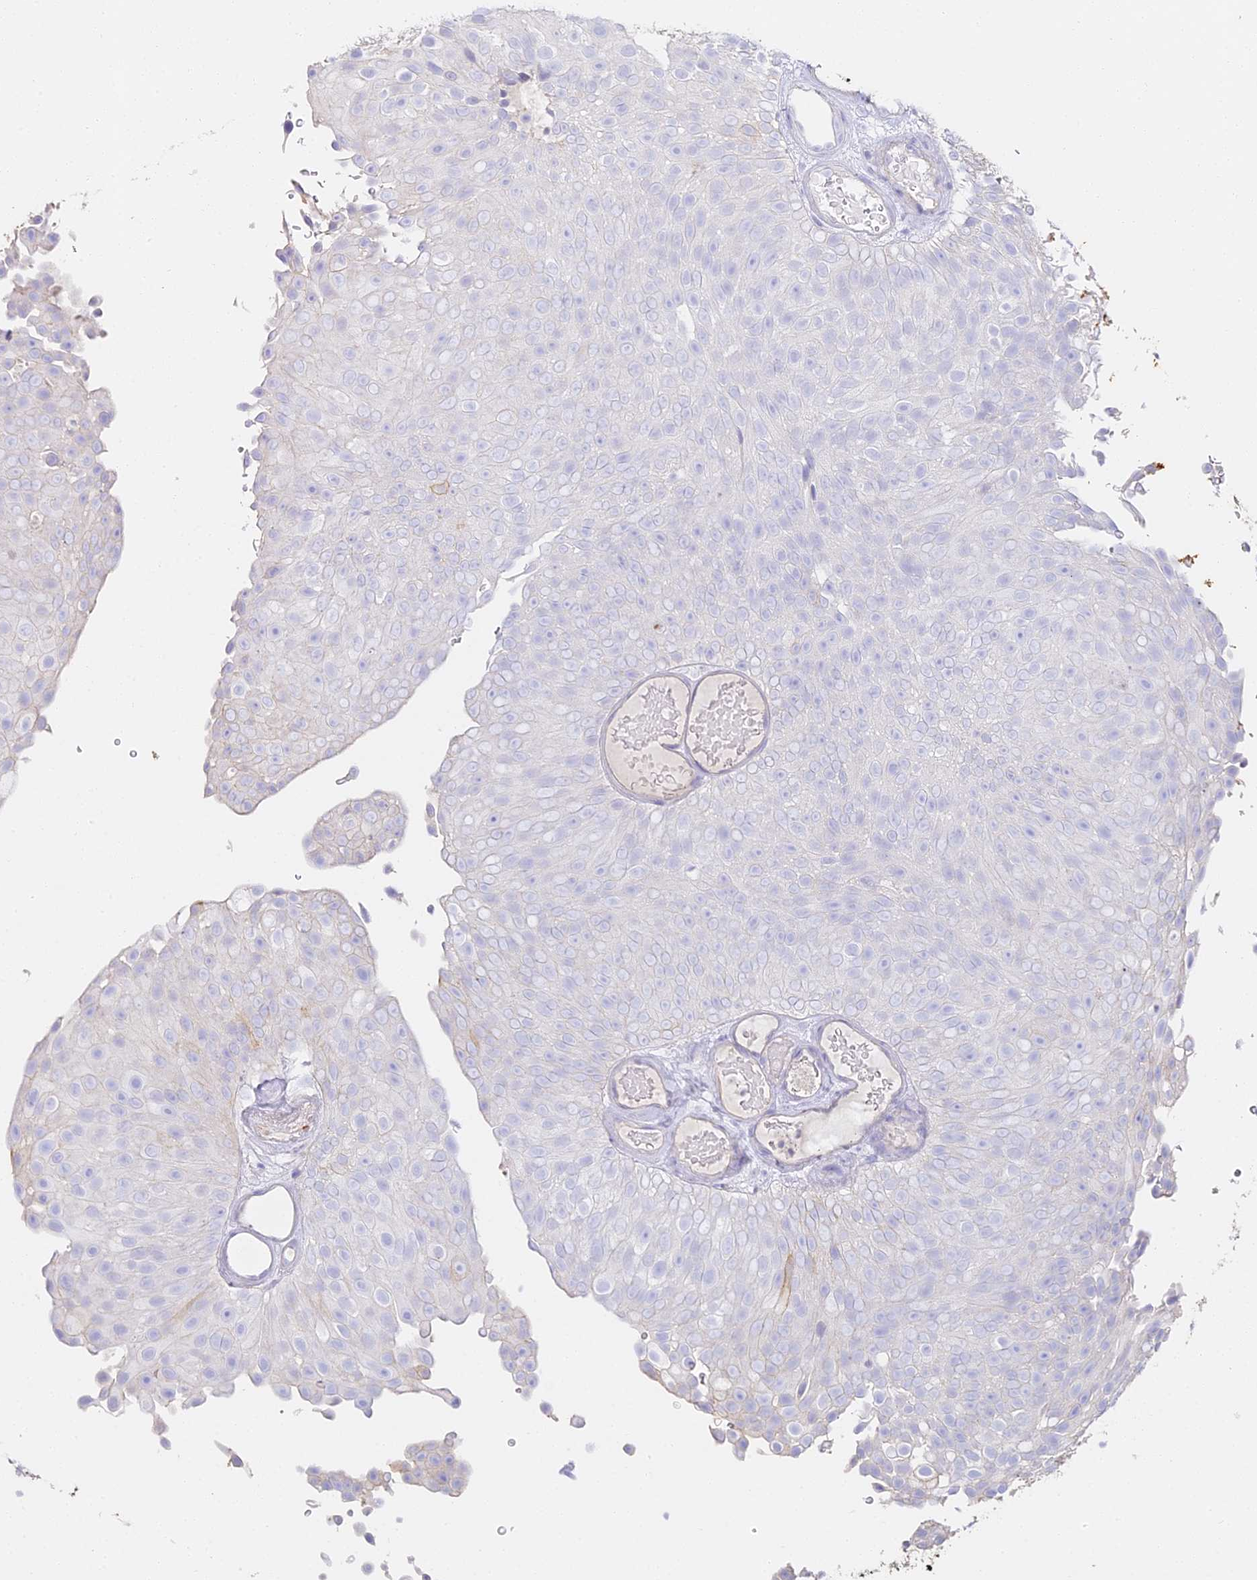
{"staining": {"intensity": "negative", "quantity": "none", "location": "none"}, "tissue": "urothelial cancer", "cell_type": "Tumor cells", "image_type": "cancer", "snomed": [{"axis": "morphology", "description": "Urothelial carcinoma, Low grade"}, {"axis": "topography", "description": "Urinary bladder"}], "caption": "Immunohistochemical staining of urothelial cancer exhibits no significant staining in tumor cells. (Stains: DAB (3,3'-diaminobenzidine) immunohistochemistry with hematoxylin counter stain, Microscopy: brightfield microscopy at high magnification).", "gene": "ALPG", "patient": {"sex": "male", "age": 78}}